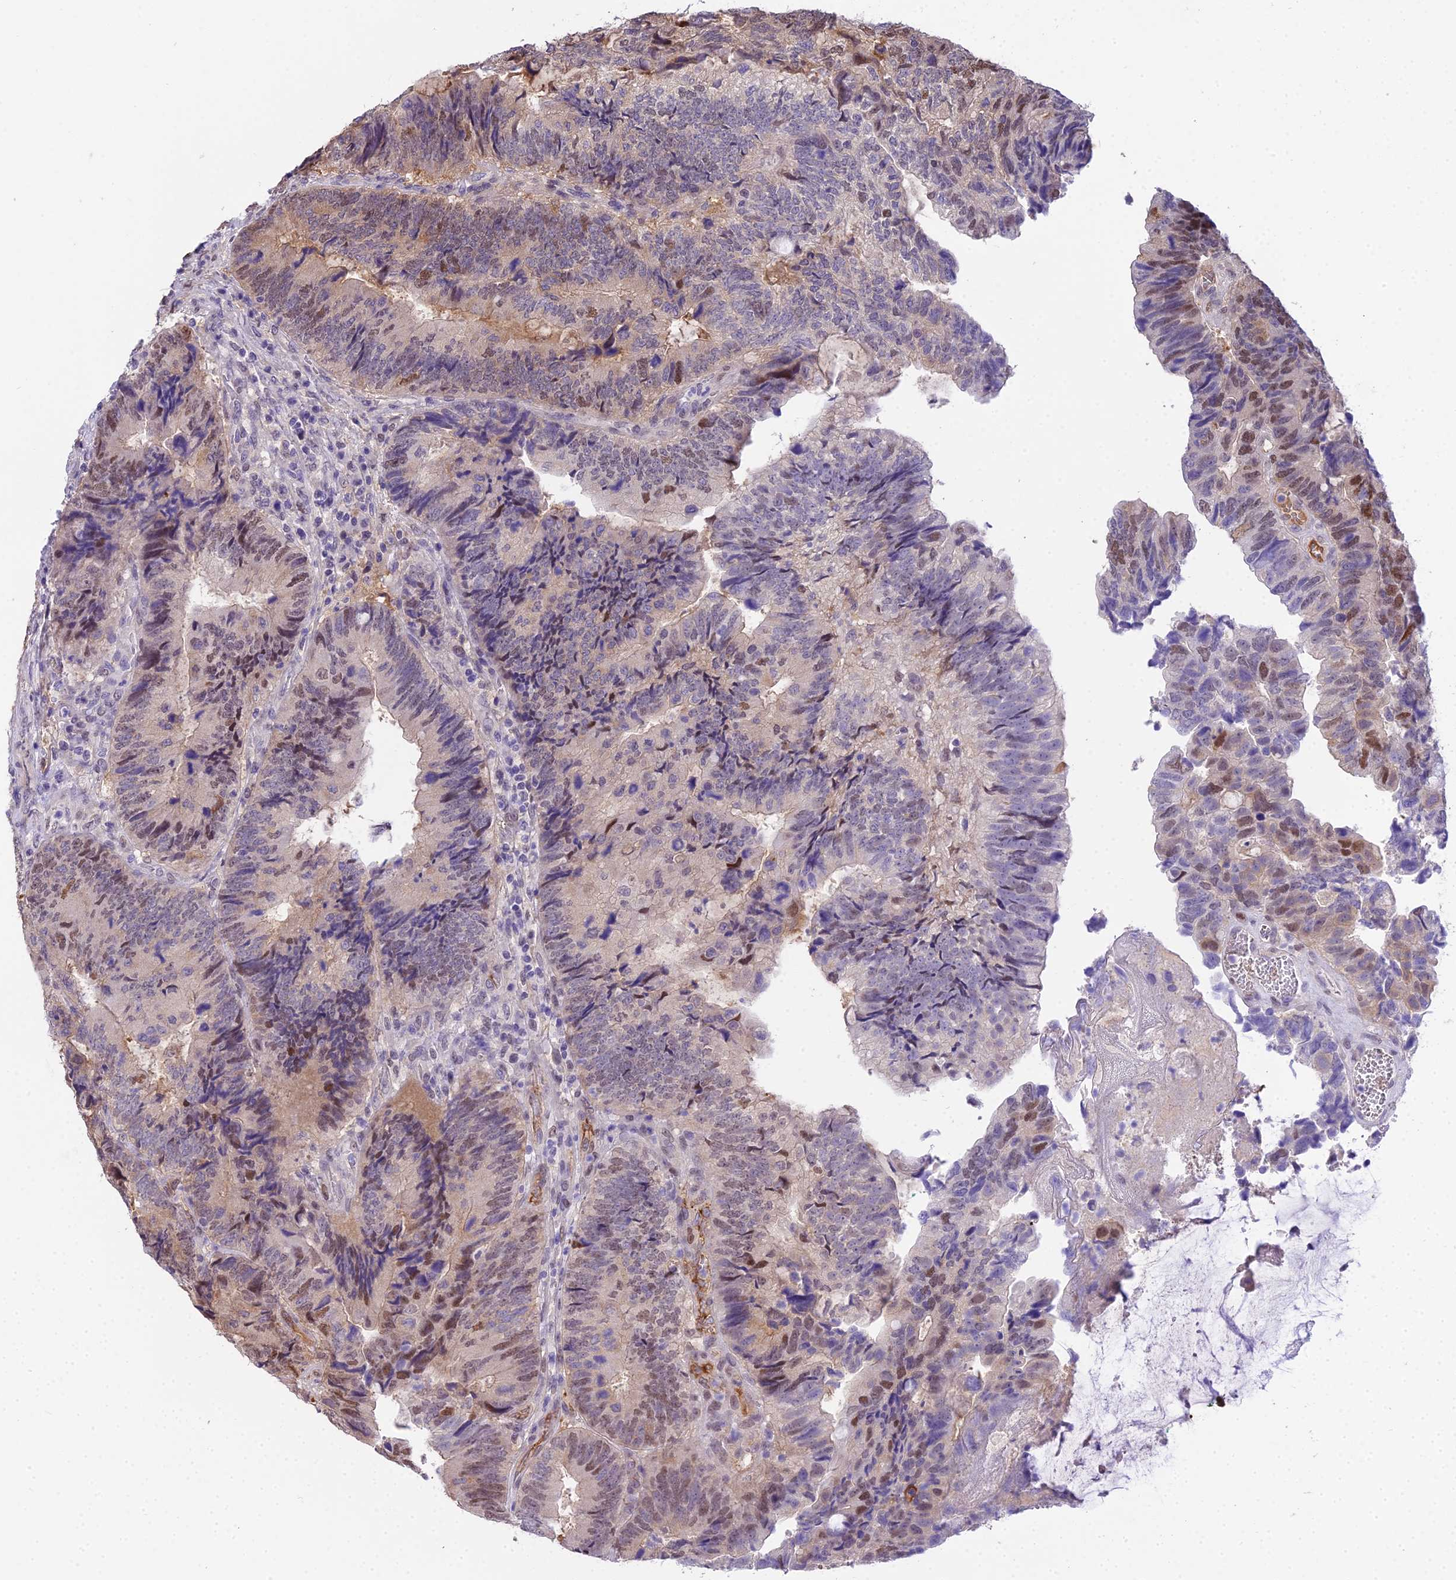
{"staining": {"intensity": "weak", "quantity": "25%-75%", "location": "nuclear"}, "tissue": "colorectal cancer", "cell_type": "Tumor cells", "image_type": "cancer", "snomed": [{"axis": "morphology", "description": "Adenocarcinoma, NOS"}, {"axis": "topography", "description": "Colon"}], "caption": "A low amount of weak nuclear positivity is identified in about 25%-75% of tumor cells in adenocarcinoma (colorectal) tissue.", "gene": "MAT2A", "patient": {"sex": "female", "age": 67}}